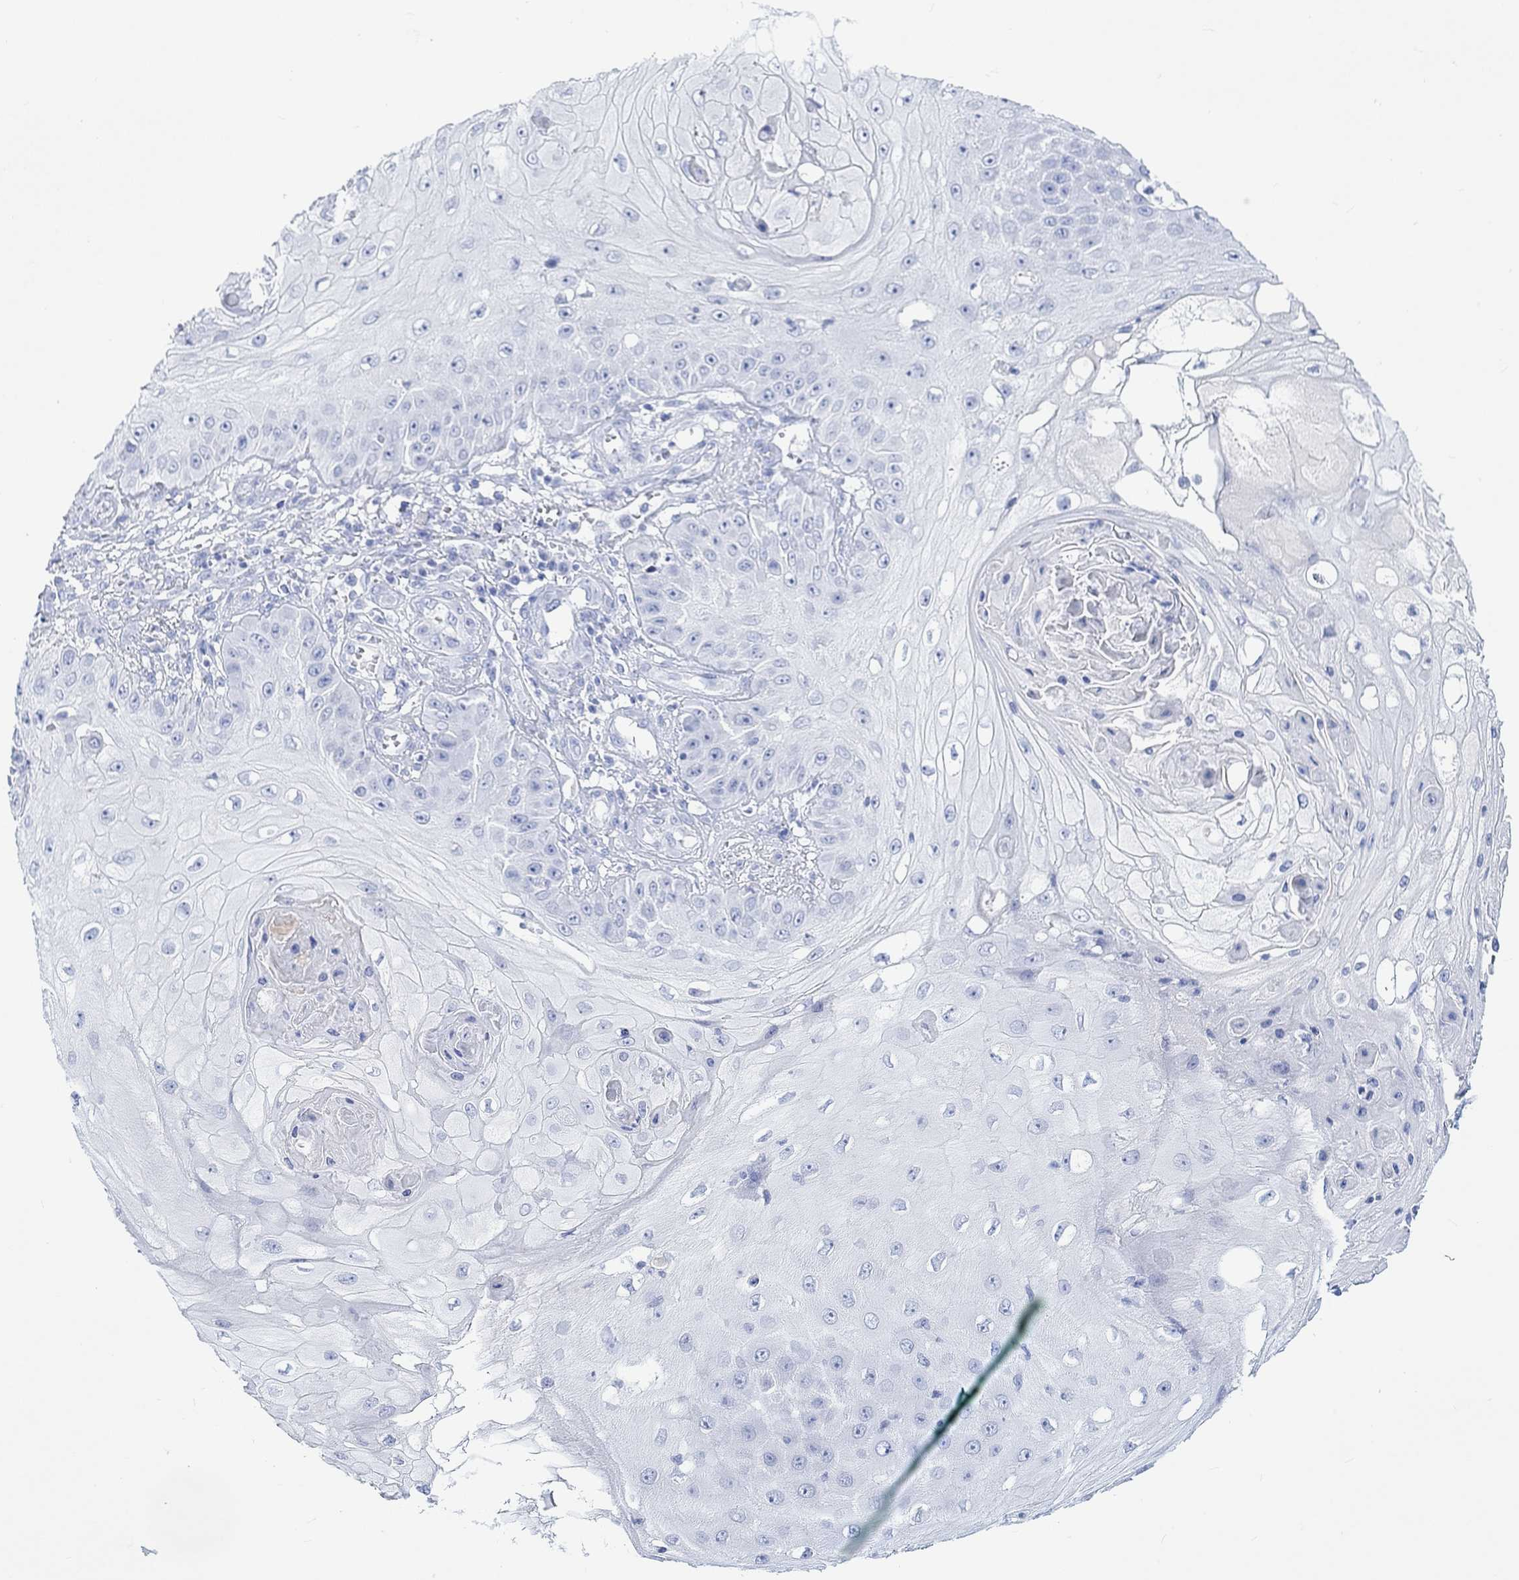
{"staining": {"intensity": "negative", "quantity": "none", "location": "none"}, "tissue": "skin cancer", "cell_type": "Tumor cells", "image_type": "cancer", "snomed": [{"axis": "morphology", "description": "Squamous cell carcinoma, NOS"}, {"axis": "topography", "description": "Skin"}], "caption": "DAB (3,3'-diaminobenzidine) immunohistochemical staining of skin cancer reveals no significant positivity in tumor cells.", "gene": "CALCA", "patient": {"sex": "male", "age": 70}}